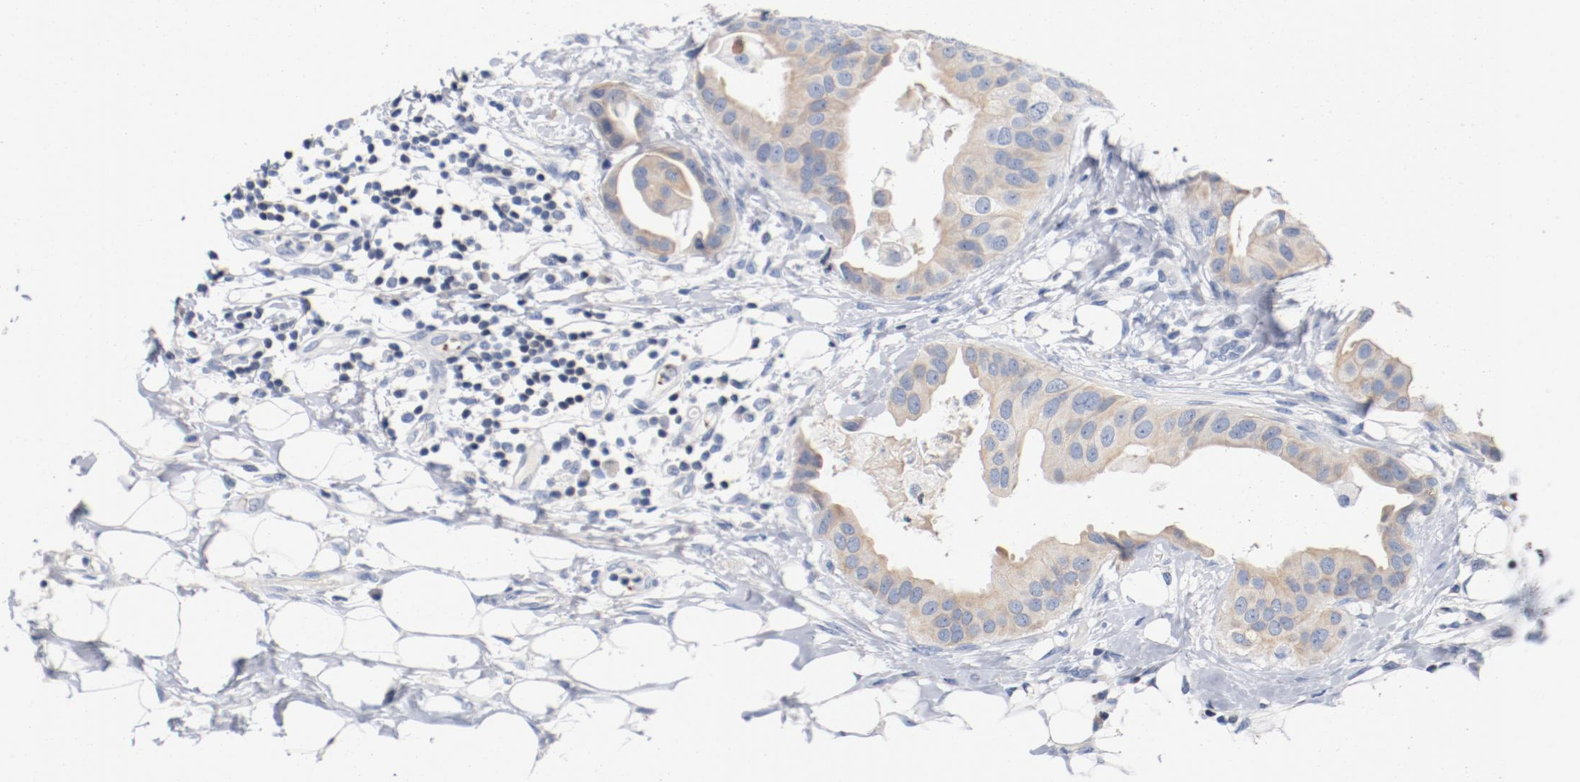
{"staining": {"intensity": "weak", "quantity": ">75%", "location": "cytoplasmic/membranous"}, "tissue": "breast cancer", "cell_type": "Tumor cells", "image_type": "cancer", "snomed": [{"axis": "morphology", "description": "Duct carcinoma"}, {"axis": "topography", "description": "Breast"}], "caption": "IHC image of neoplastic tissue: breast cancer stained using immunohistochemistry (IHC) demonstrates low levels of weak protein expression localized specifically in the cytoplasmic/membranous of tumor cells, appearing as a cytoplasmic/membranous brown color.", "gene": "PIM1", "patient": {"sex": "female", "age": 40}}